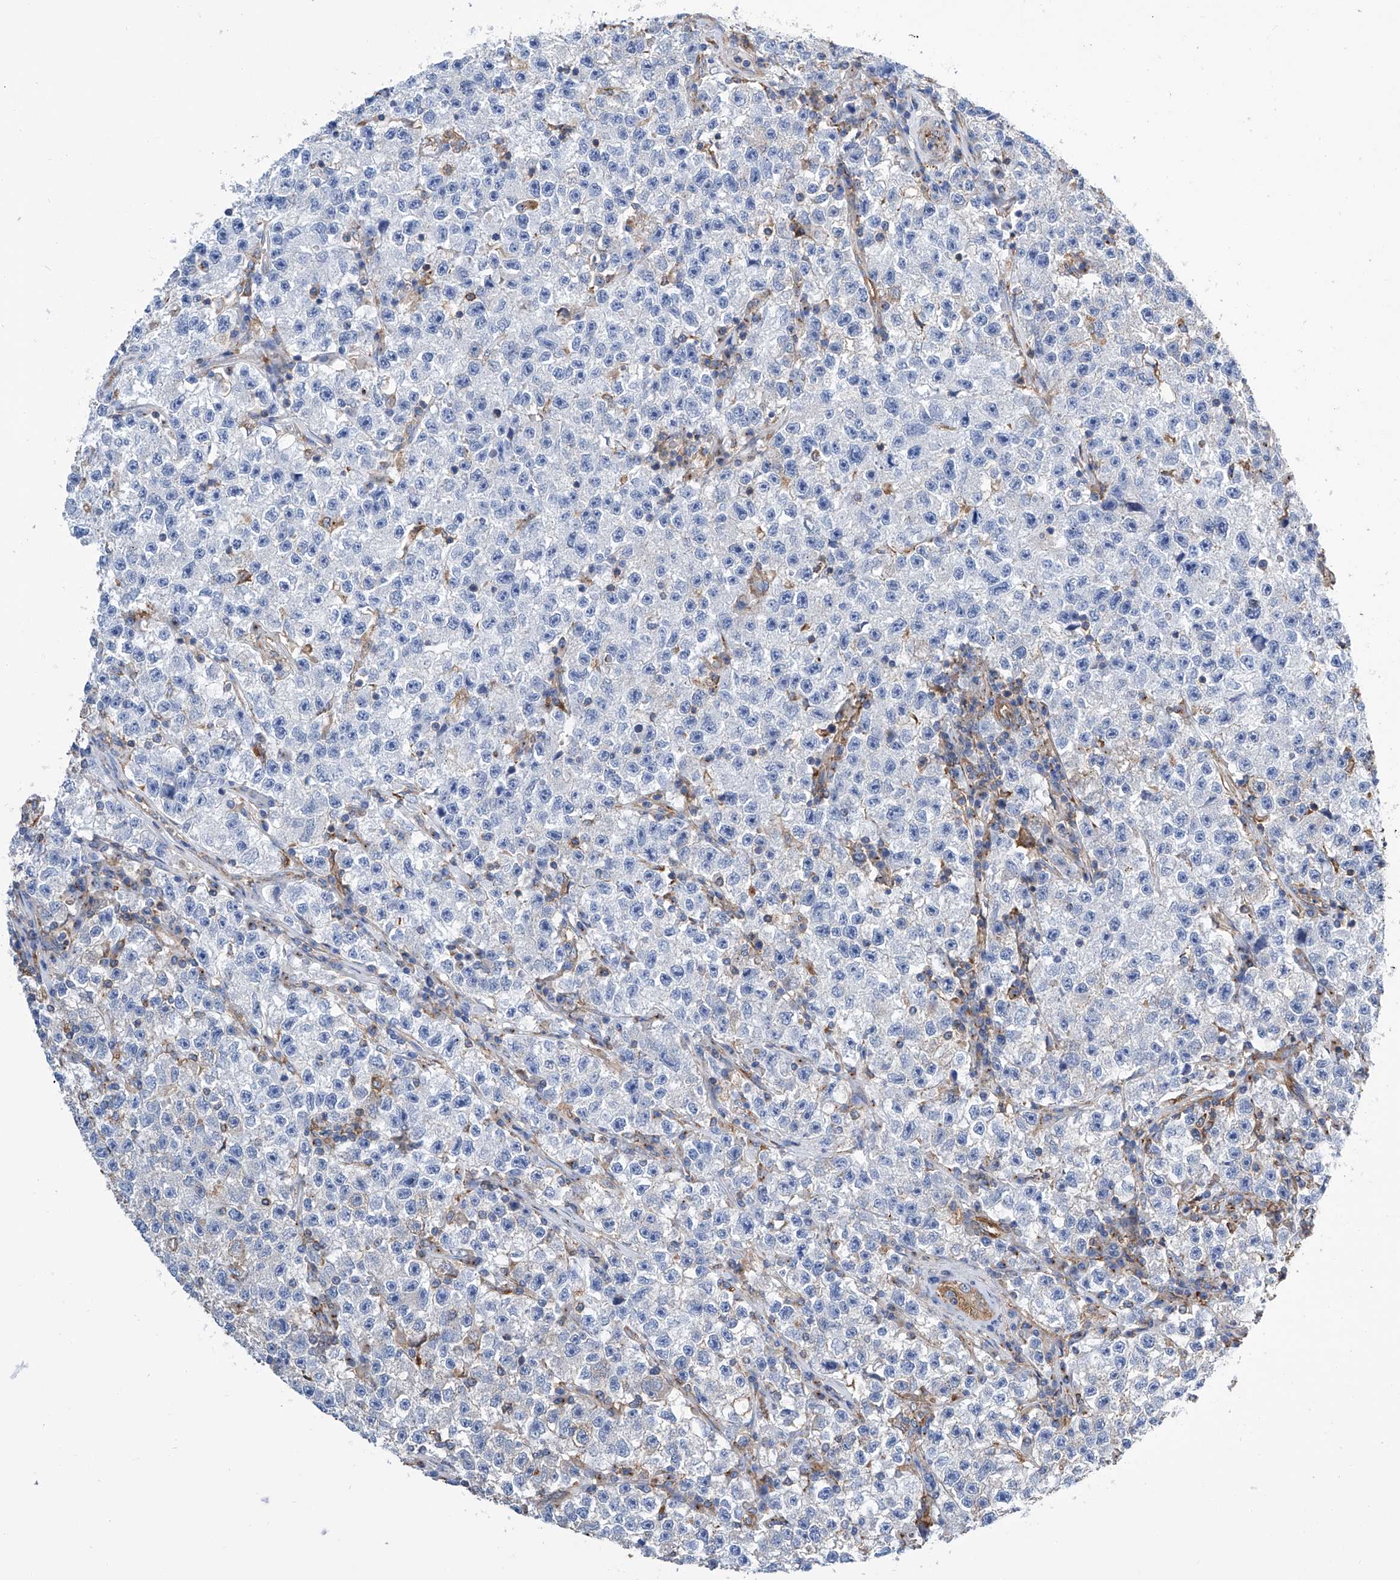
{"staining": {"intensity": "negative", "quantity": "none", "location": "none"}, "tissue": "testis cancer", "cell_type": "Tumor cells", "image_type": "cancer", "snomed": [{"axis": "morphology", "description": "Seminoma, NOS"}, {"axis": "topography", "description": "Testis"}], "caption": "The immunohistochemistry image has no significant expression in tumor cells of seminoma (testis) tissue.", "gene": "GPT", "patient": {"sex": "male", "age": 22}}